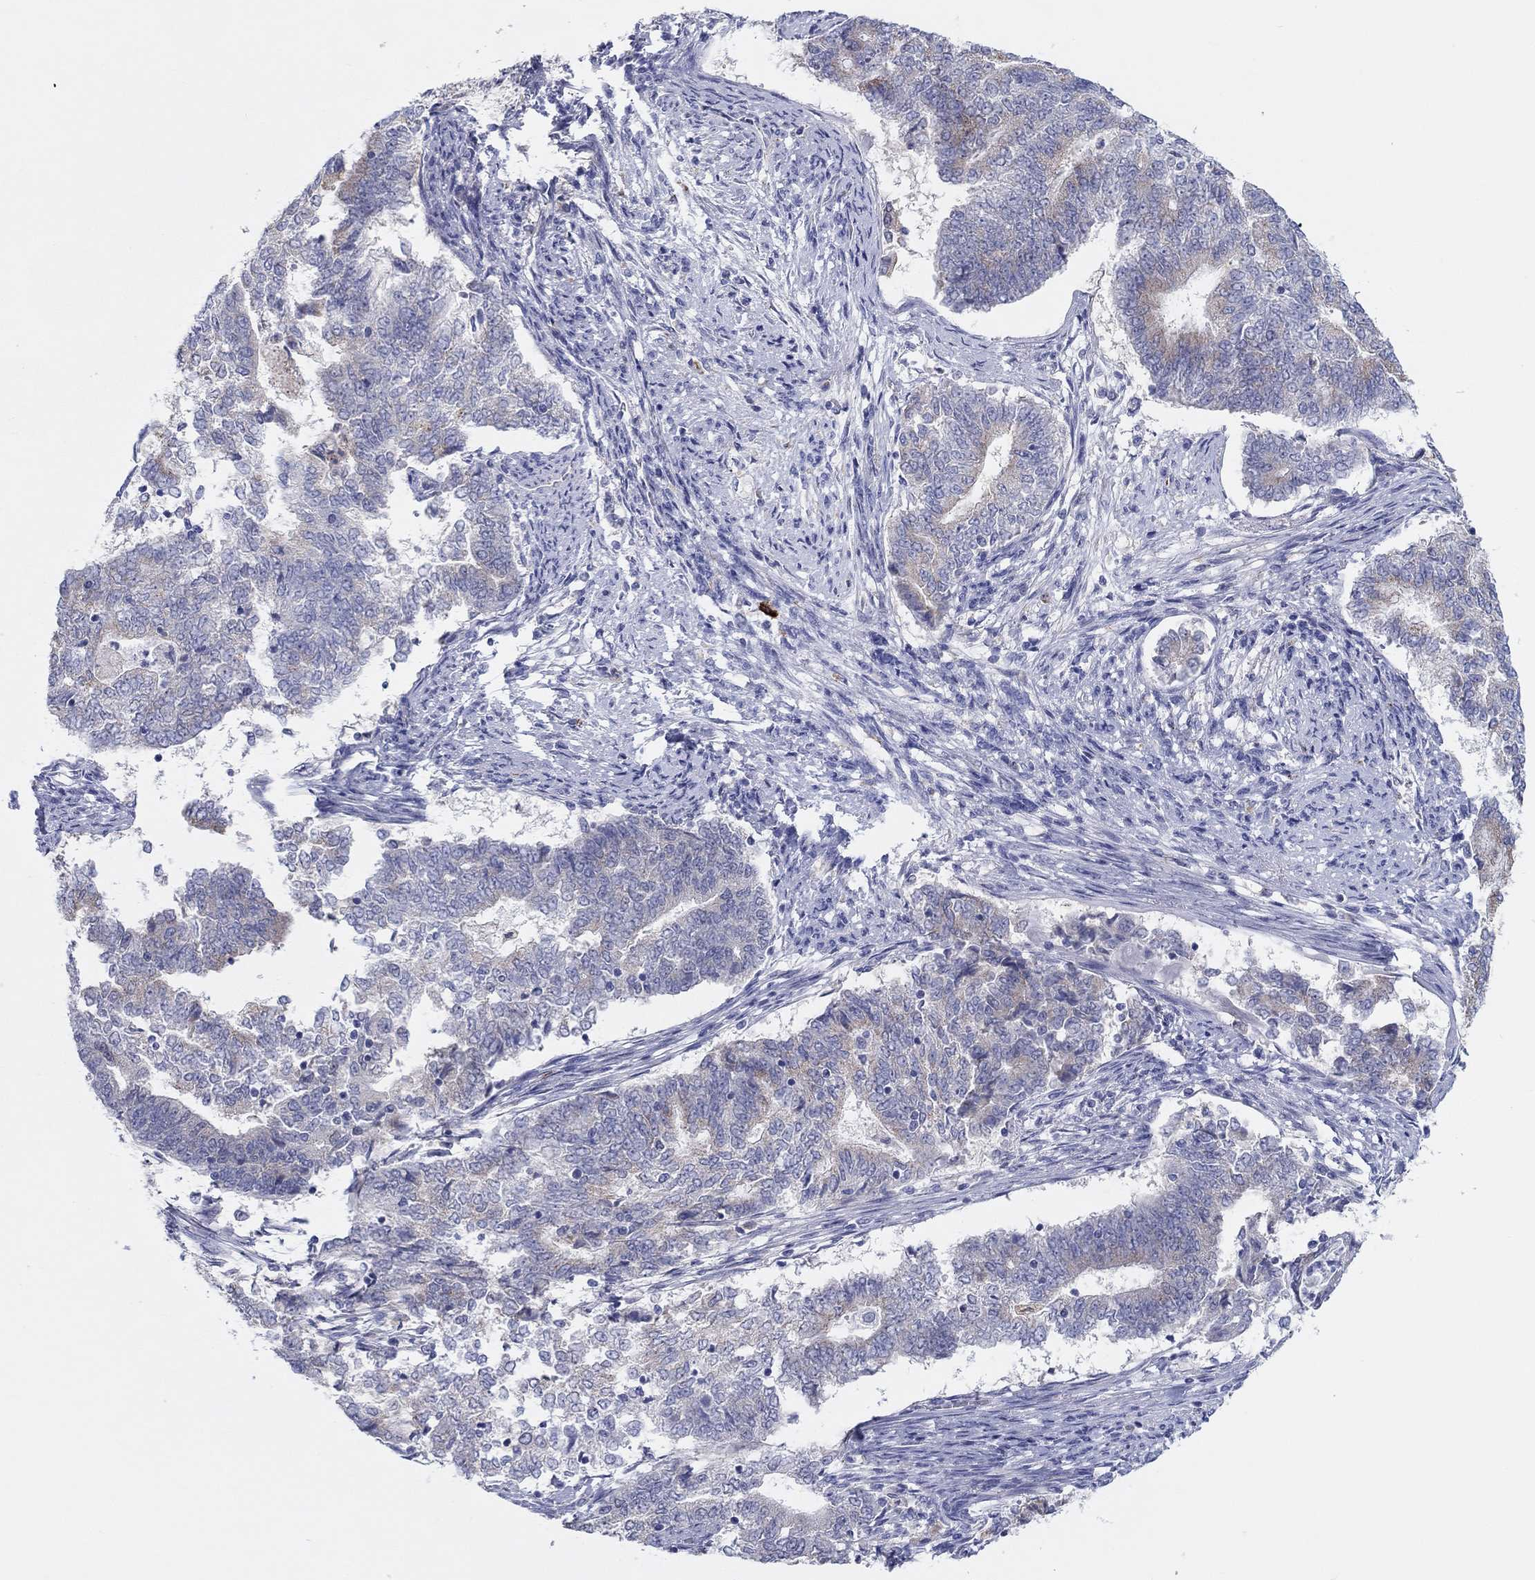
{"staining": {"intensity": "weak", "quantity": "<25%", "location": "cytoplasmic/membranous"}, "tissue": "endometrial cancer", "cell_type": "Tumor cells", "image_type": "cancer", "snomed": [{"axis": "morphology", "description": "Adenocarcinoma, NOS"}, {"axis": "topography", "description": "Endometrium"}], "caption": "This is an IHC histopathology image of endometrial adenocarcinoma. There is no expression in tumor cells.", "gene": "BCO2", "patient": {"sex": "female", "age": 65}}